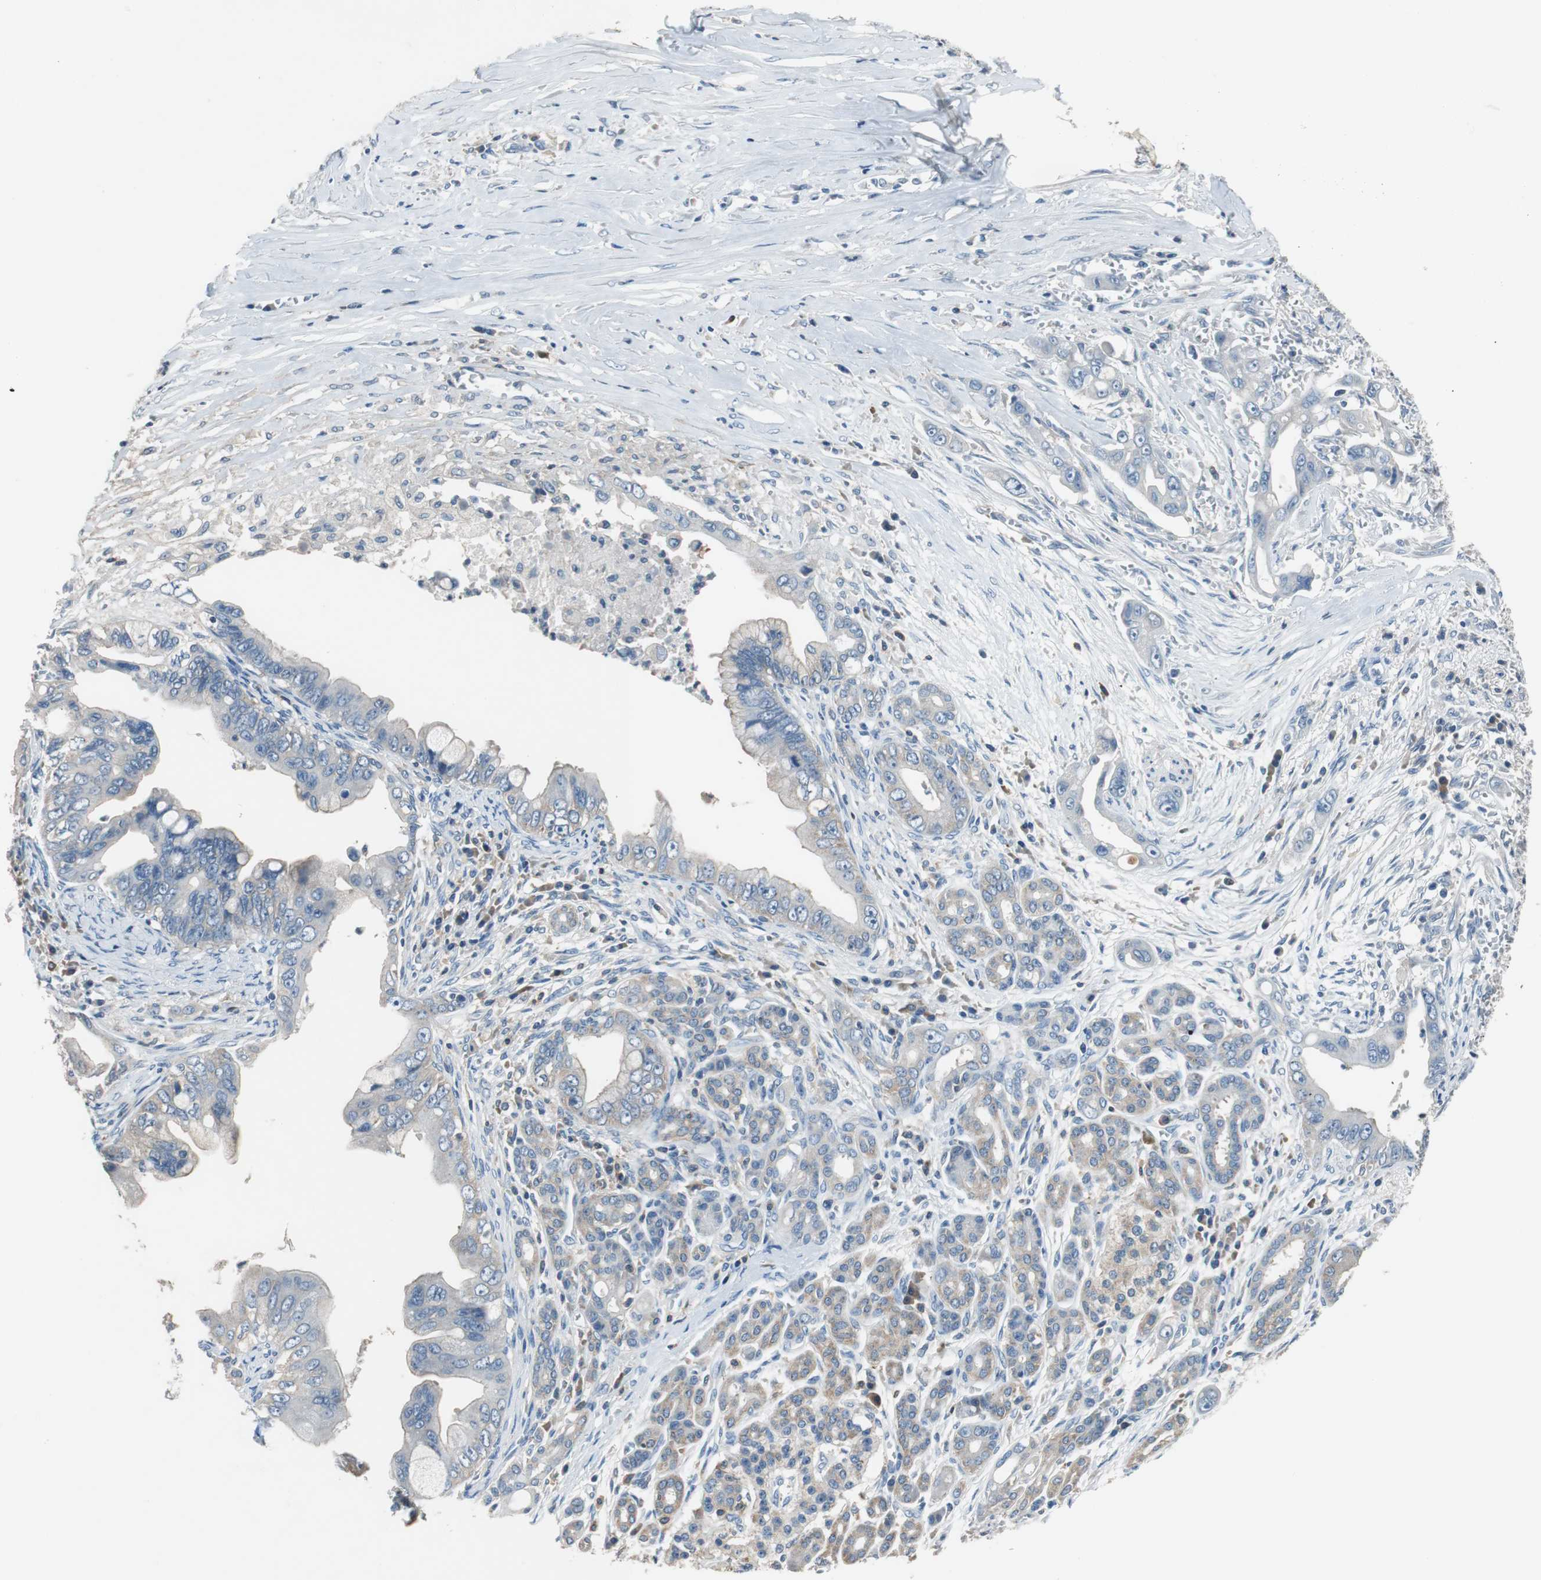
{"staining": {"intensity": "weak", "quantity": "<25%", "location": "cytoplasmic/membranous"}, "tissue": "pancreatic cancer", "cell_type": "Tumor cells", "image_type": "cancer", "snomed": [{"axis": "morphology", "description": "Adenocarcinoma, NOS"}, {"axis": "topography", "description": "Pancreas"}], "caption": "Immunohistochemical staining of human pancreatic cancer (adenocarcinoma) reveals no significant positivity in tumor cells.", "gene": "PRKCA", "patient": {"sex": "male", "age": 59}}